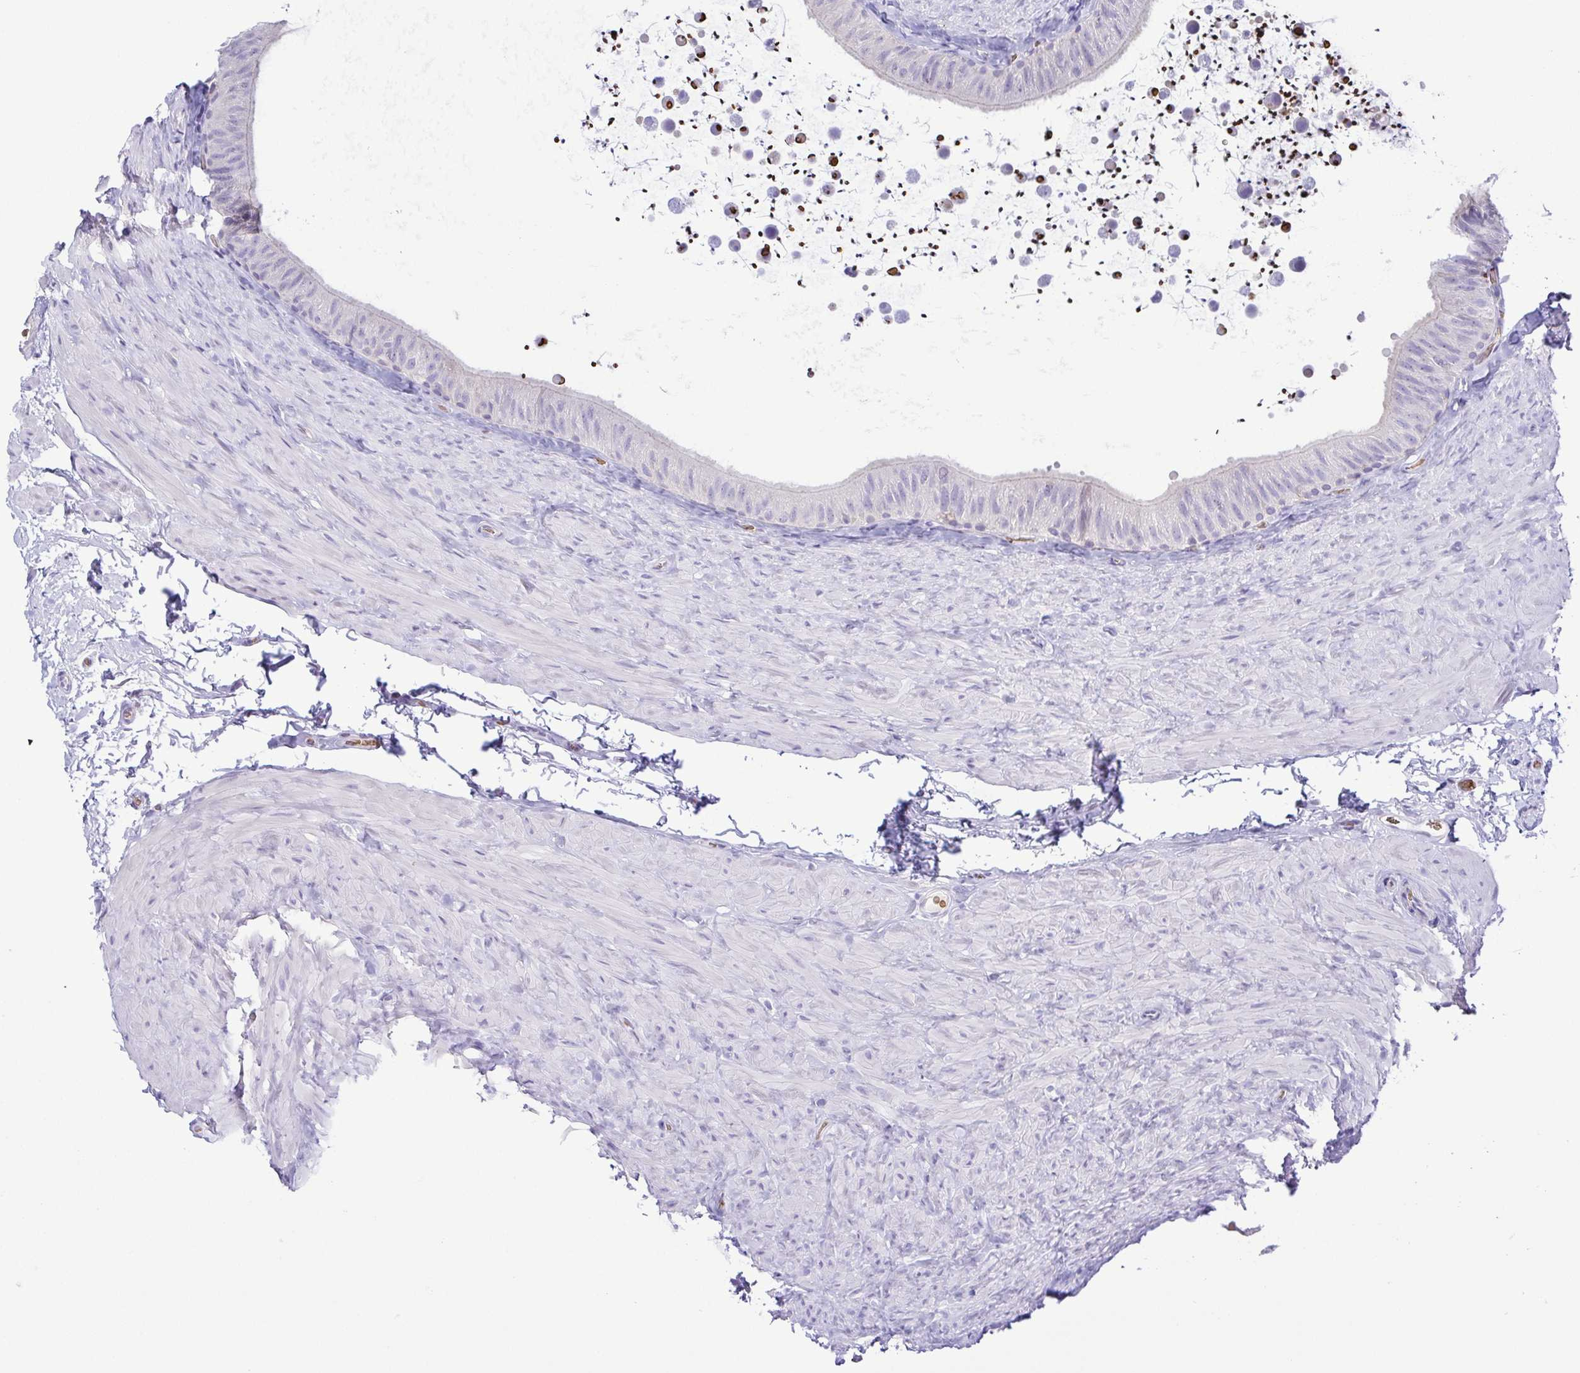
{"staining": {"intensity": "negative", "quantity": "none", "location": "none"}, "tissue": "epididymis", "cell_type": "Glandular cells", "image_type": "normal", "snomed": [{"axis": "morphology", "description": "Normal tissue, NOS"}, {"axis": "topography", "description": "Epididymis, spermatic cord, NOS"}, {"axis": "topography", "description": "Epididymis"}], "caption": "DAB immunohistochemical staining of benign epididymis reveals no significant staining in glandular cells.", "gene": "EPB42", "patient": {"sex": "male", "age": 31}}